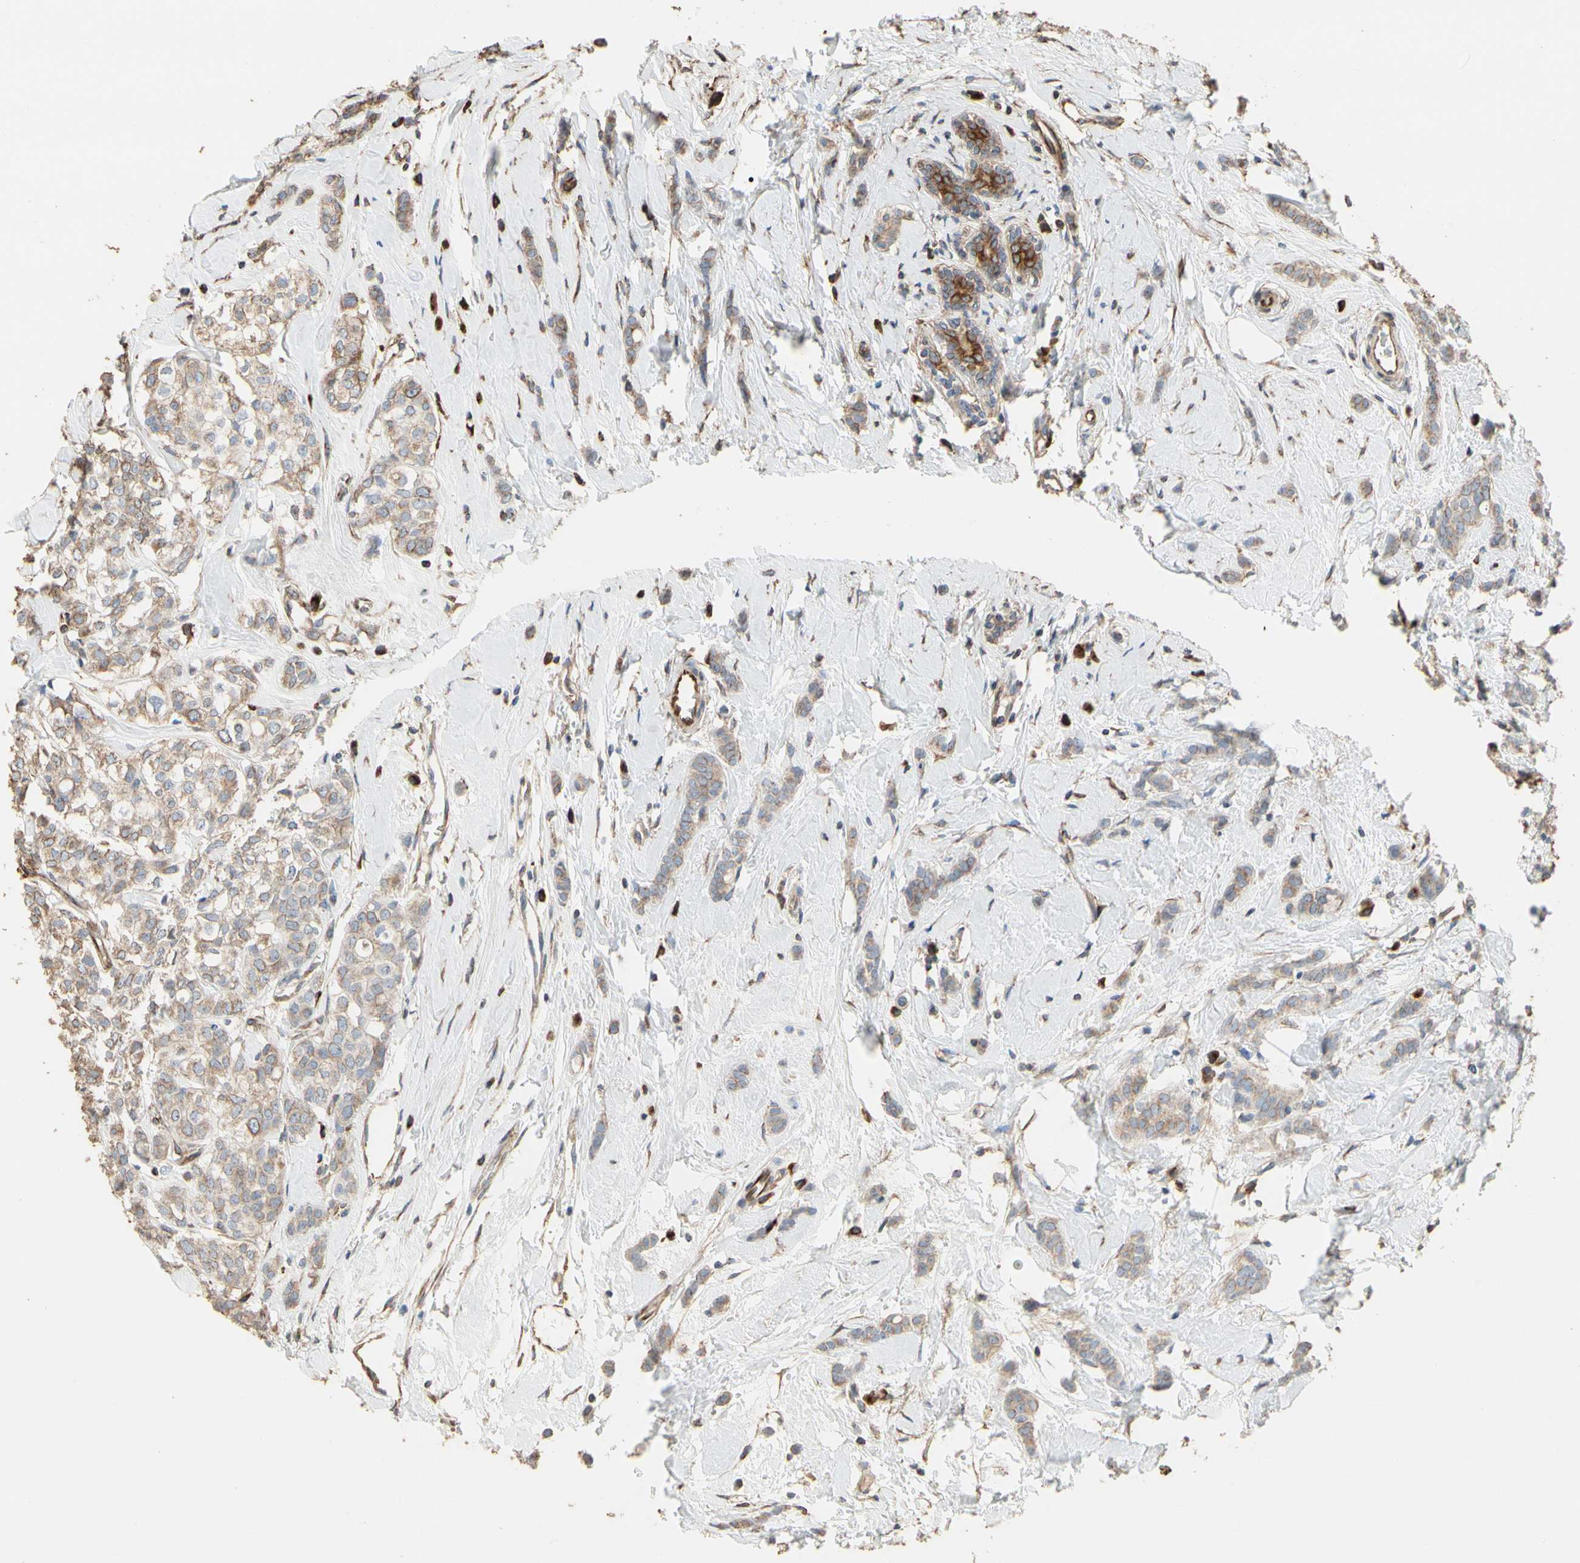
{"staining": {"intensity": "negative", "quantity": "none", "location": "none"}, "tissue": "breast cancer", "cell_type": "Tumor cells", "image_type": "cancer", "snomed": [{"axis": "morphology", "description": "Lobular carcinoma"}, {"axis": "topography", "description": "Breast"}], "caption": "The micrograph exhibits no significant positivity in tumor cells of breast cancer (lobular carcinoma).", "gene": "TUBA1A", "patient": {"sex": "female", "age": 60}}